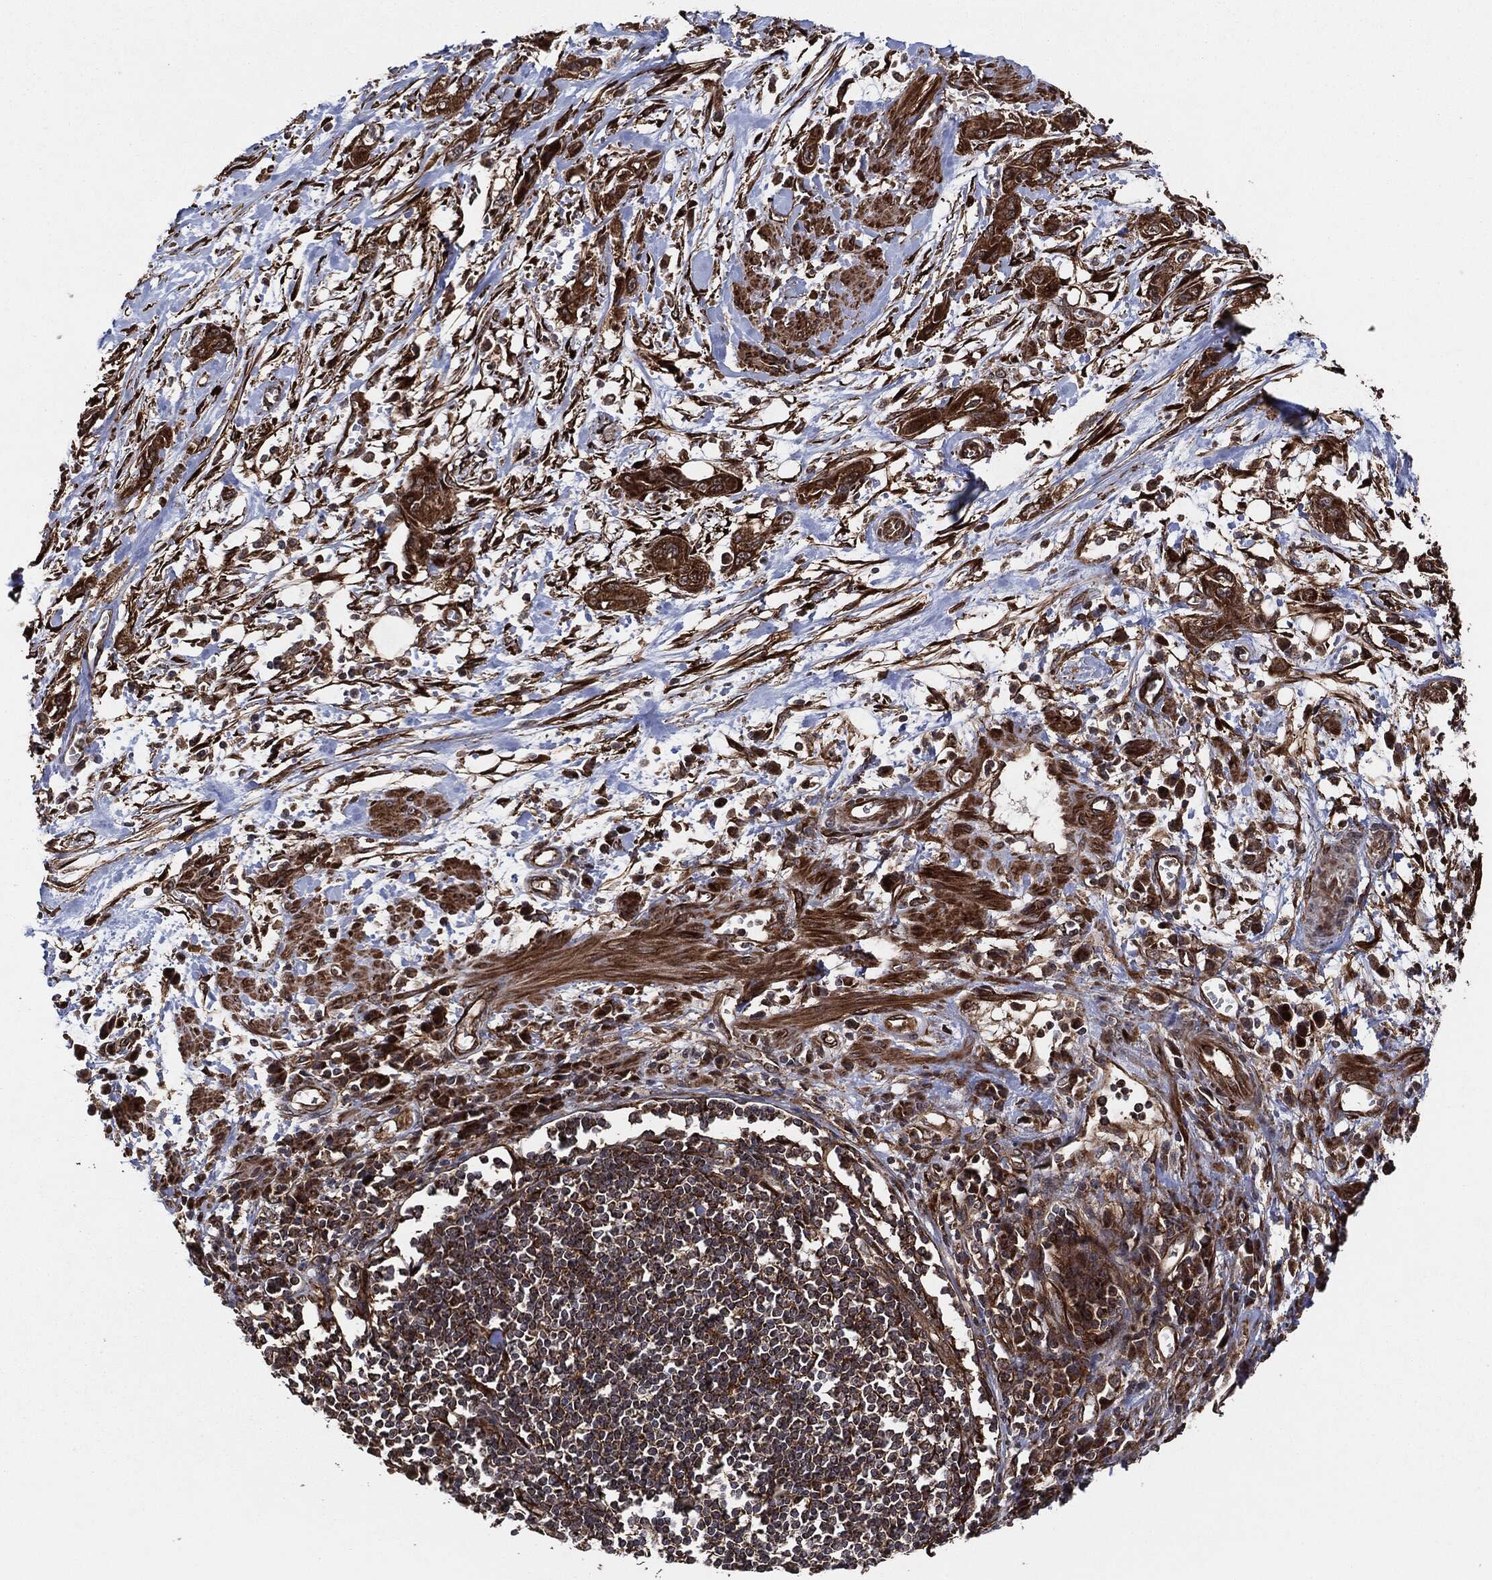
{"staining": {"intensity": "strong", "quantity": ">75%", "location": "cytoplasmic/membranous"}, "tissue": "pancreatic cancer", "cell_type": "Tumor cells", "image_type": "cancer", "snomed": [{"axis": "morphology", "description": "Adenocarcinoma, NOS"}, {"axis": "topography", "description": "Pancreas"}], "caption": "Tumor cells exhibit high levels of strong cytoplasmic/membranous positivity in approximately >75% of cells in human adenocarcinoma (pancreatic).", "gene": "BCAR1", "patient": {"sex": "male", "age": 72}}